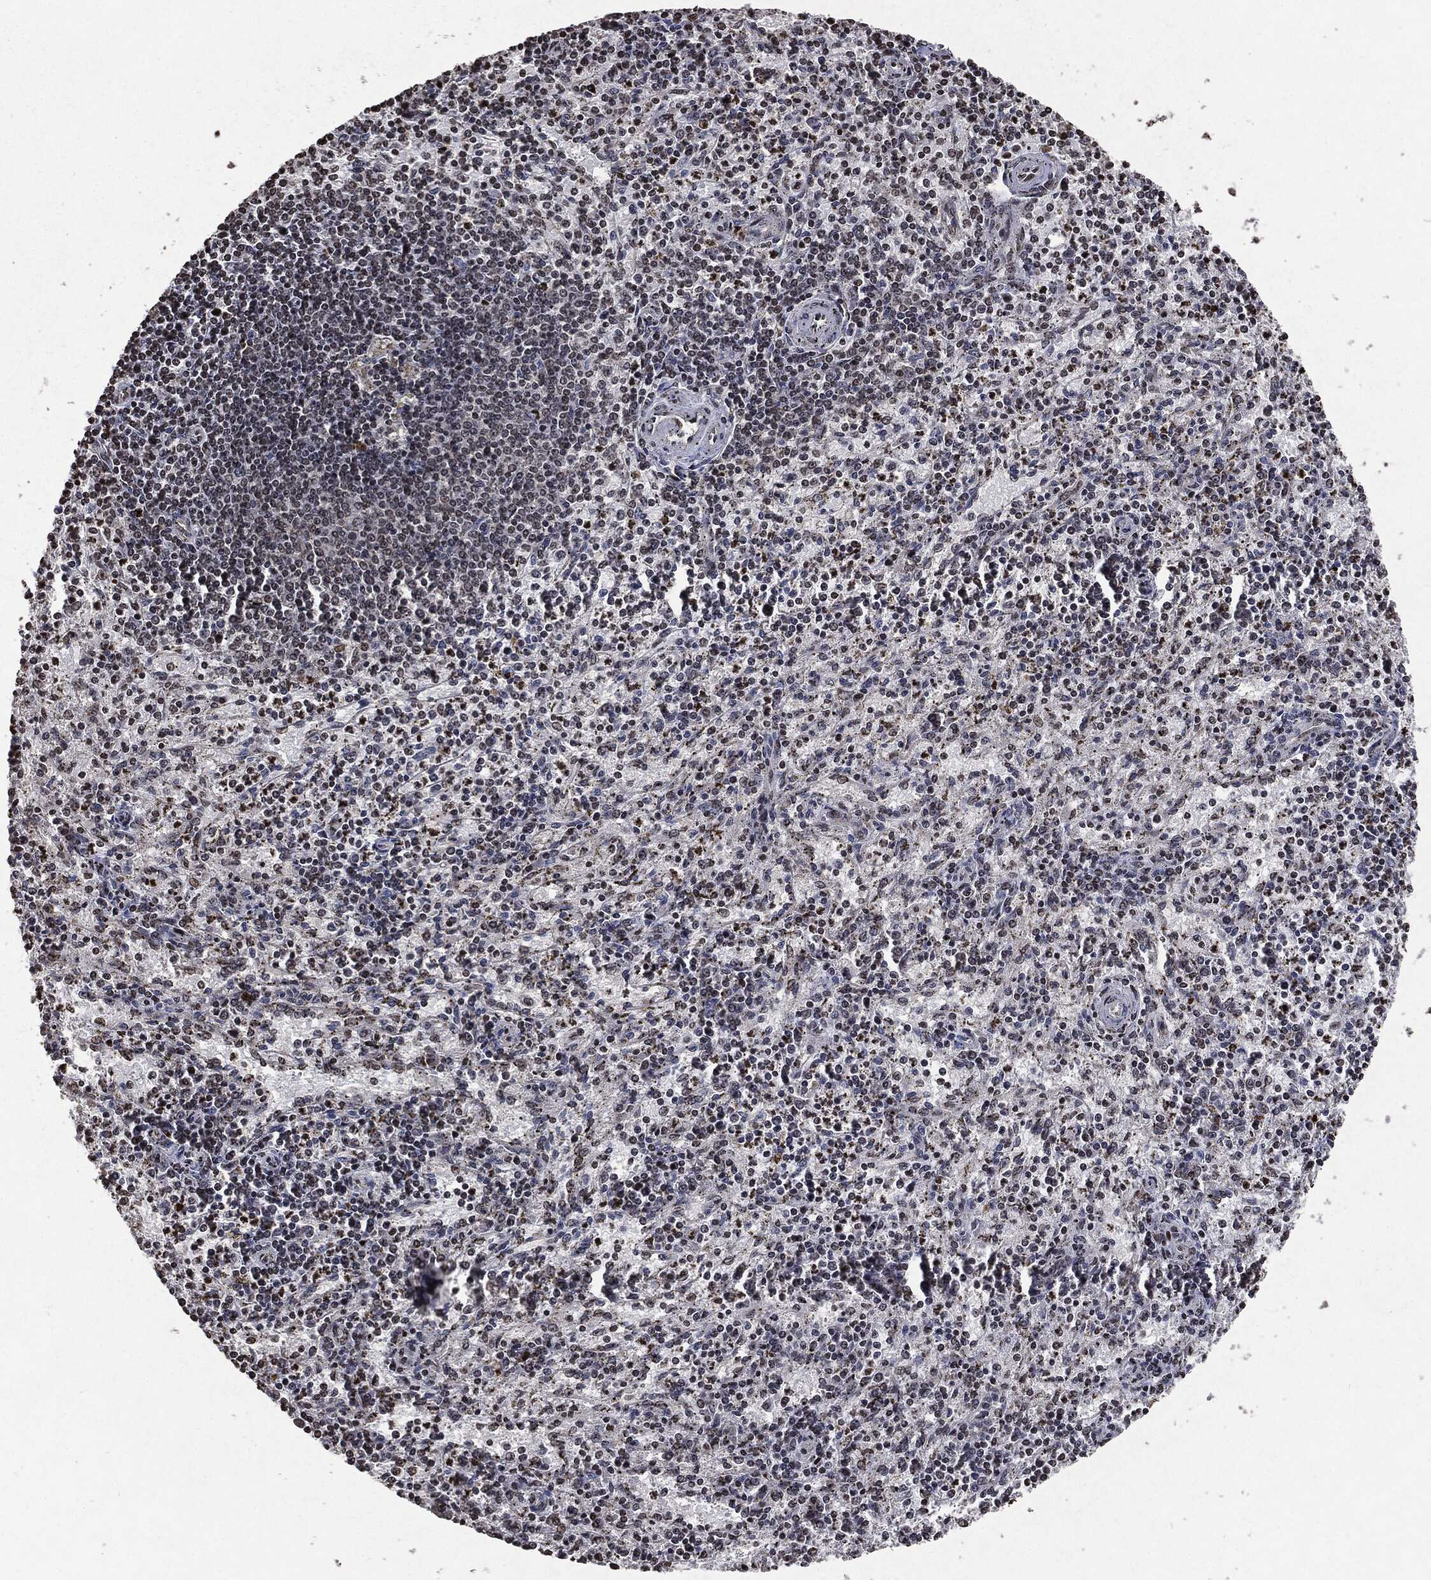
{"staining": {"intensity": "negative", "quantity": "none", "location": "none"}, "tissue": "spleen", "cell_type": "Cells in red pulp", "image_type": "normal", "snomed": [{"axis": "morphology", "description": "Normal tissue, NOS"}, {"axis": "topography", "description": "Spleen"}], "caption": "DAB immunohistochemical staining of benign human spleen shows no significant staining in cells in red pulp.", "gene": "JUN", "patient": {"sex": "female", "age": 37}}